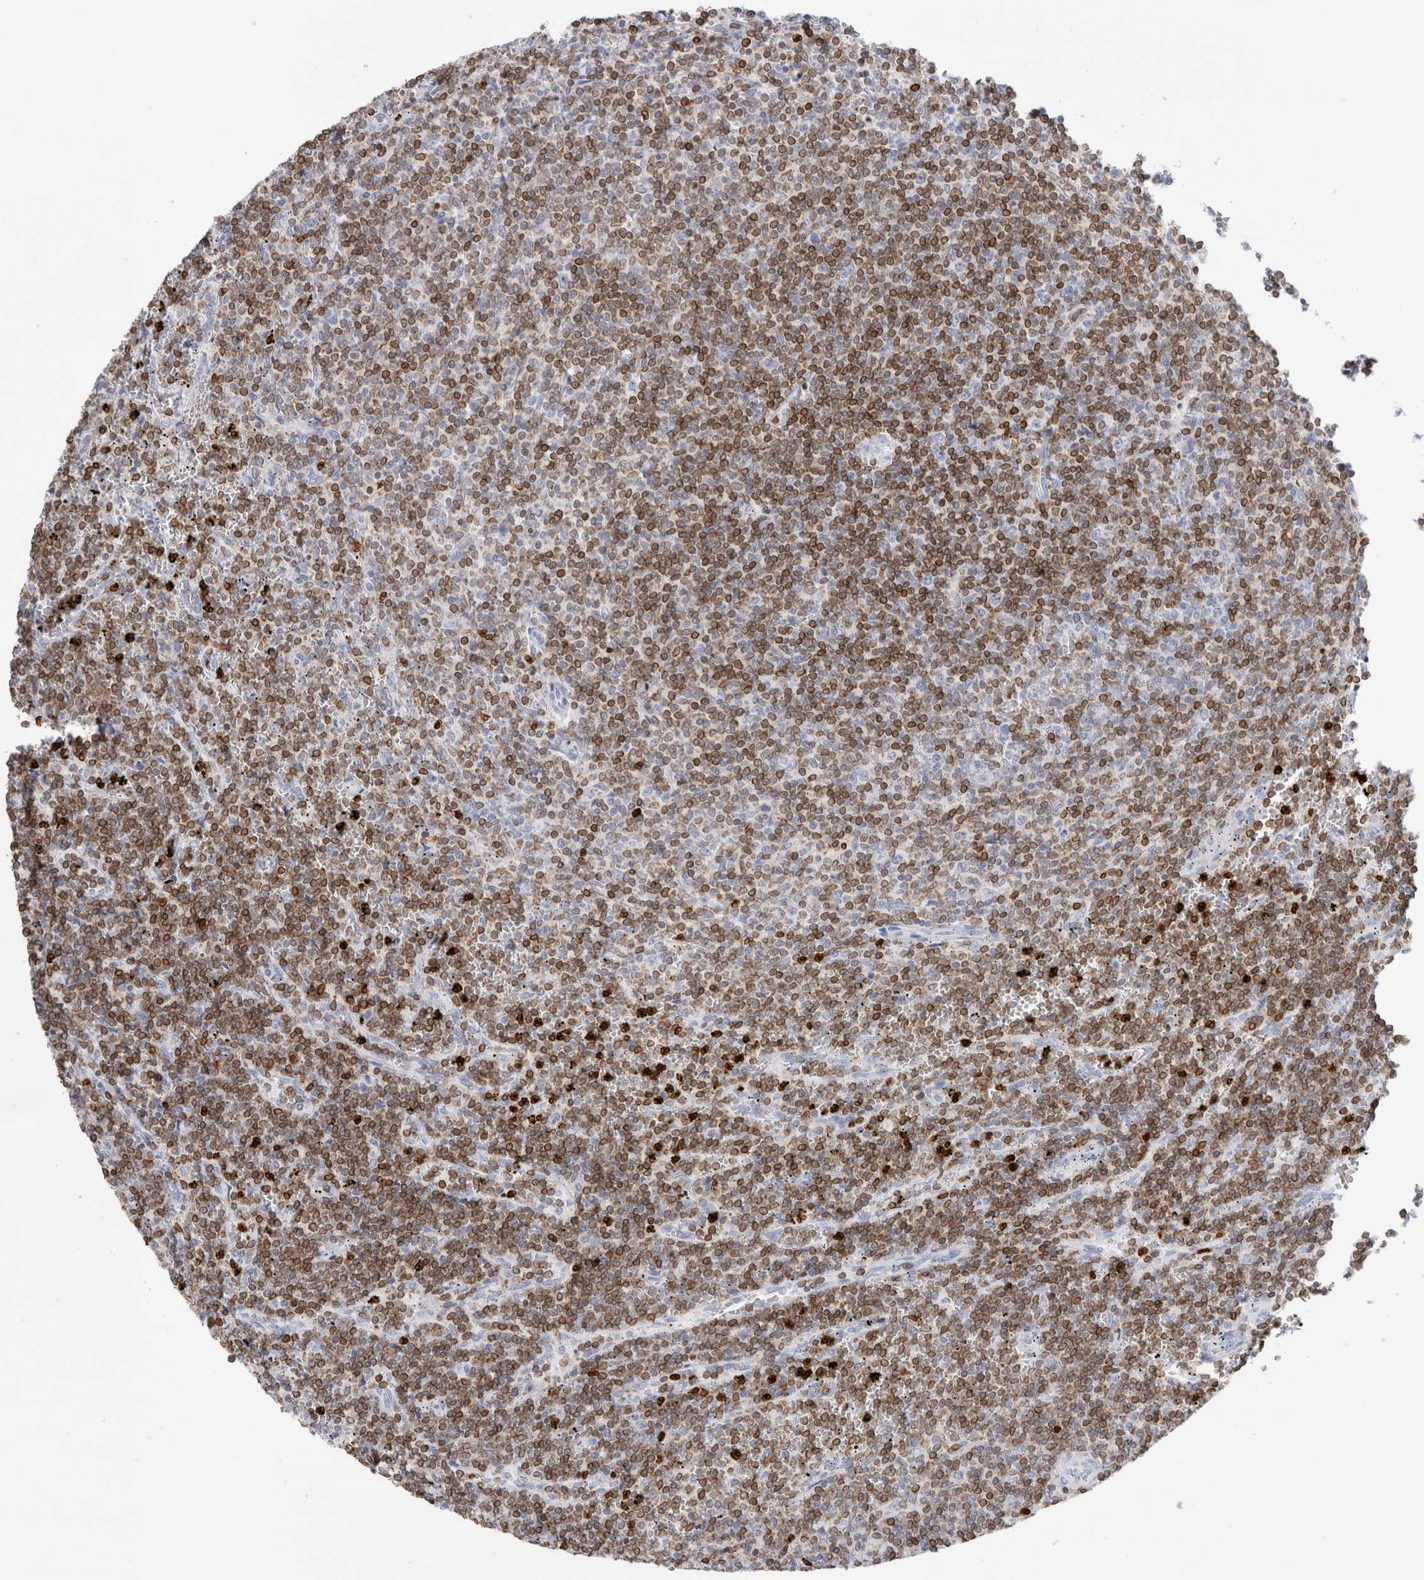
{"staining": {"intensity": "moderate", "quantity": ">75%", "location": "cytoplasmic/membranous"}, "tissue": "lymphoma", "cell_type": "Tumor cells", "image_type": "cancer", "snomed": [{"axis": "morphology", "description": "Malignant lymphoma, non-Hodgkin's type, Low grade"}, {"axis": "topography", "description": "Spleen"}], "caption": "Protein staining of lymphoma tissue displays moderate cytoplasmic/membranous positivity in about >75% of tumor cells.", "gene": "ALOX5AP", "patient": {"sex": "female", "age": 50}}